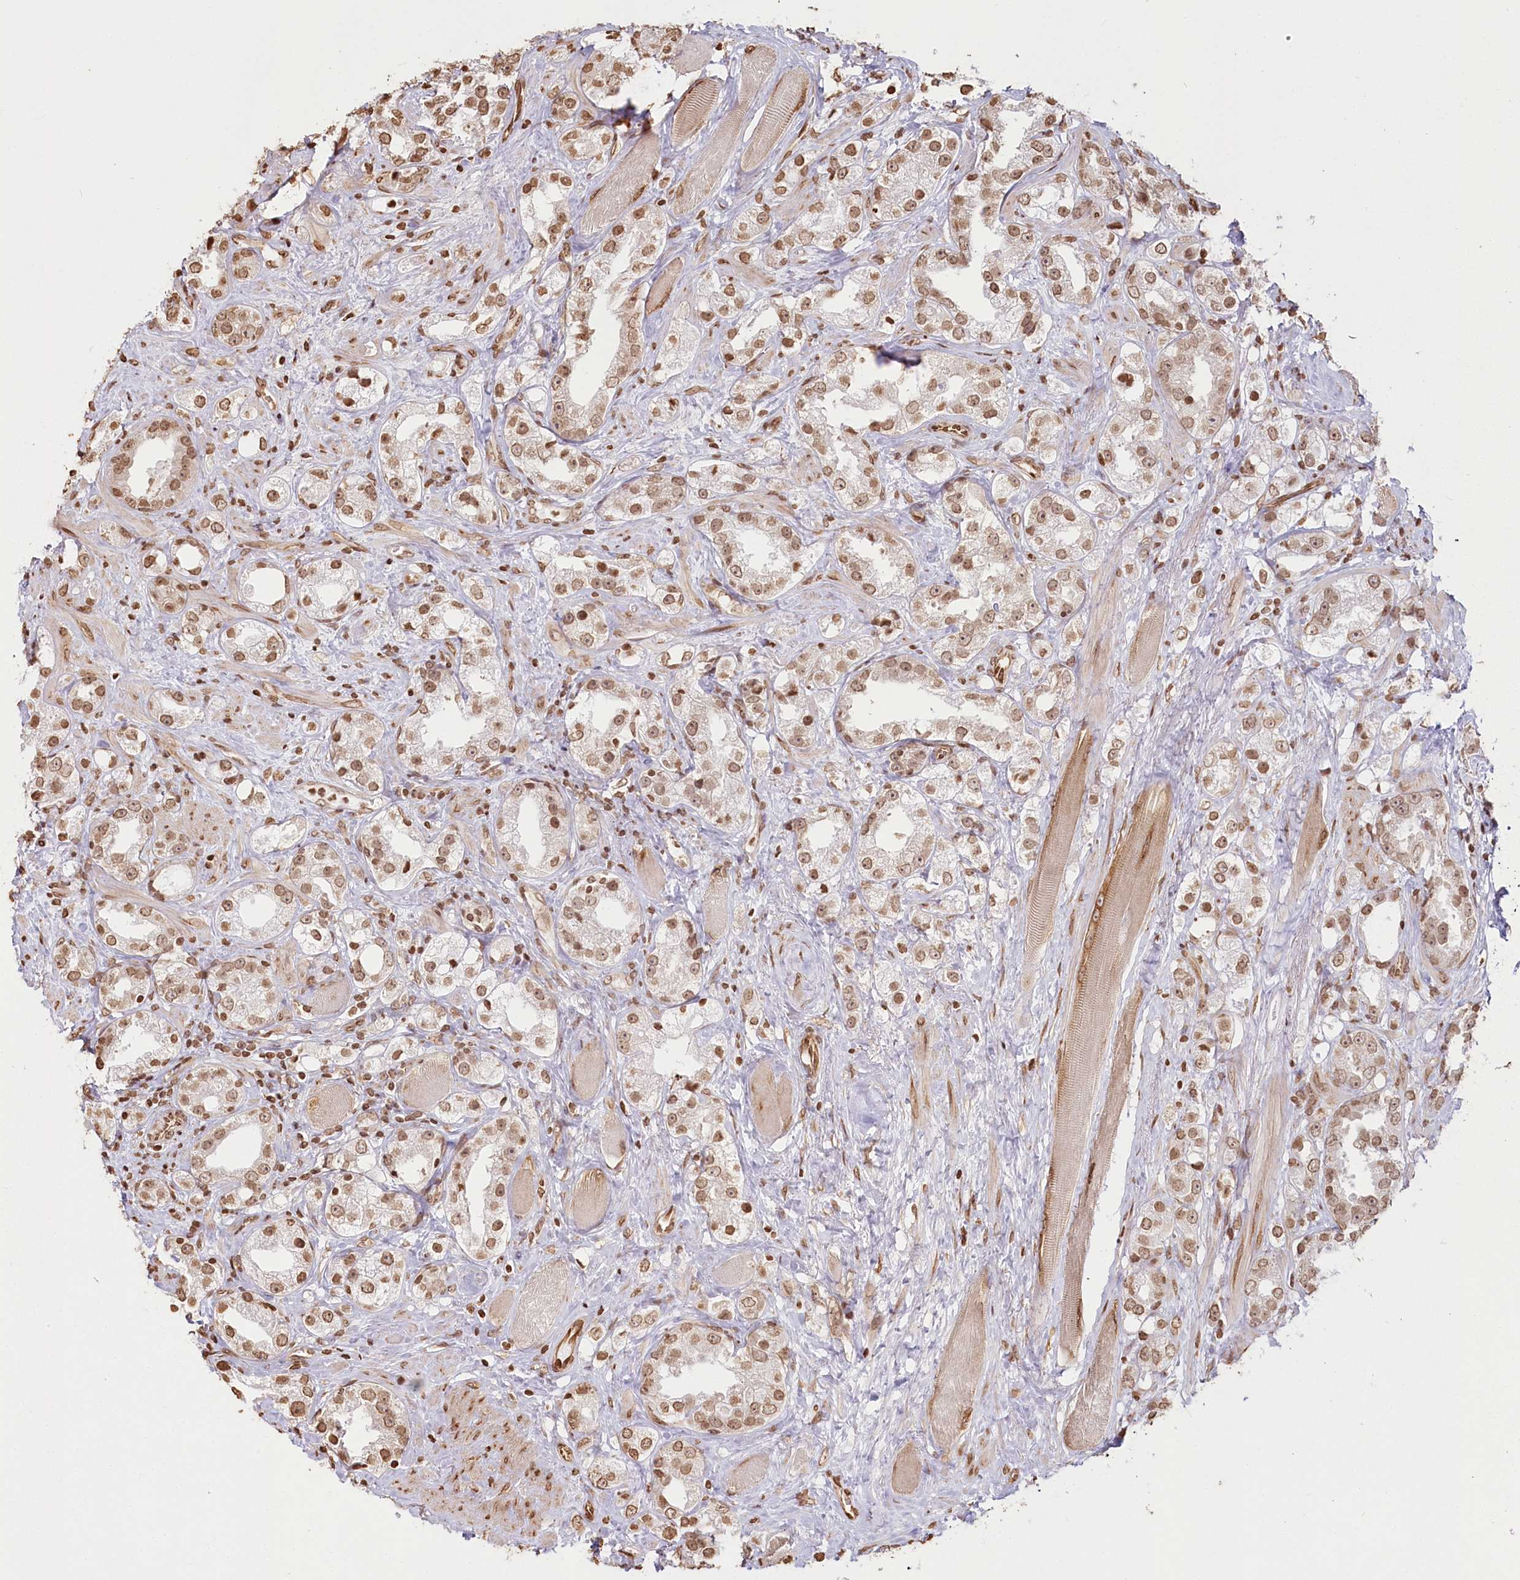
{"staining": {"intensity": "moderate", "quantity": ">75%", "location": "nuclear"}, "tissue": "prostate cancer", "cell_type": "Tumor cells", "image_type": "cancer", "snomed": [{"axis": "morphology", "description": "Adenocarcinoma, NOS"}, {"axis": "topography", "description": "Prostate"}], "caption": "Approximately >75% of tumor cells in human prostate cancer exhibit moderate nuclear protein staining as visualized by brown immunohistochemical staining.", "gene": "FAM13A", "patient": {"sex": "male", "age": 79}}